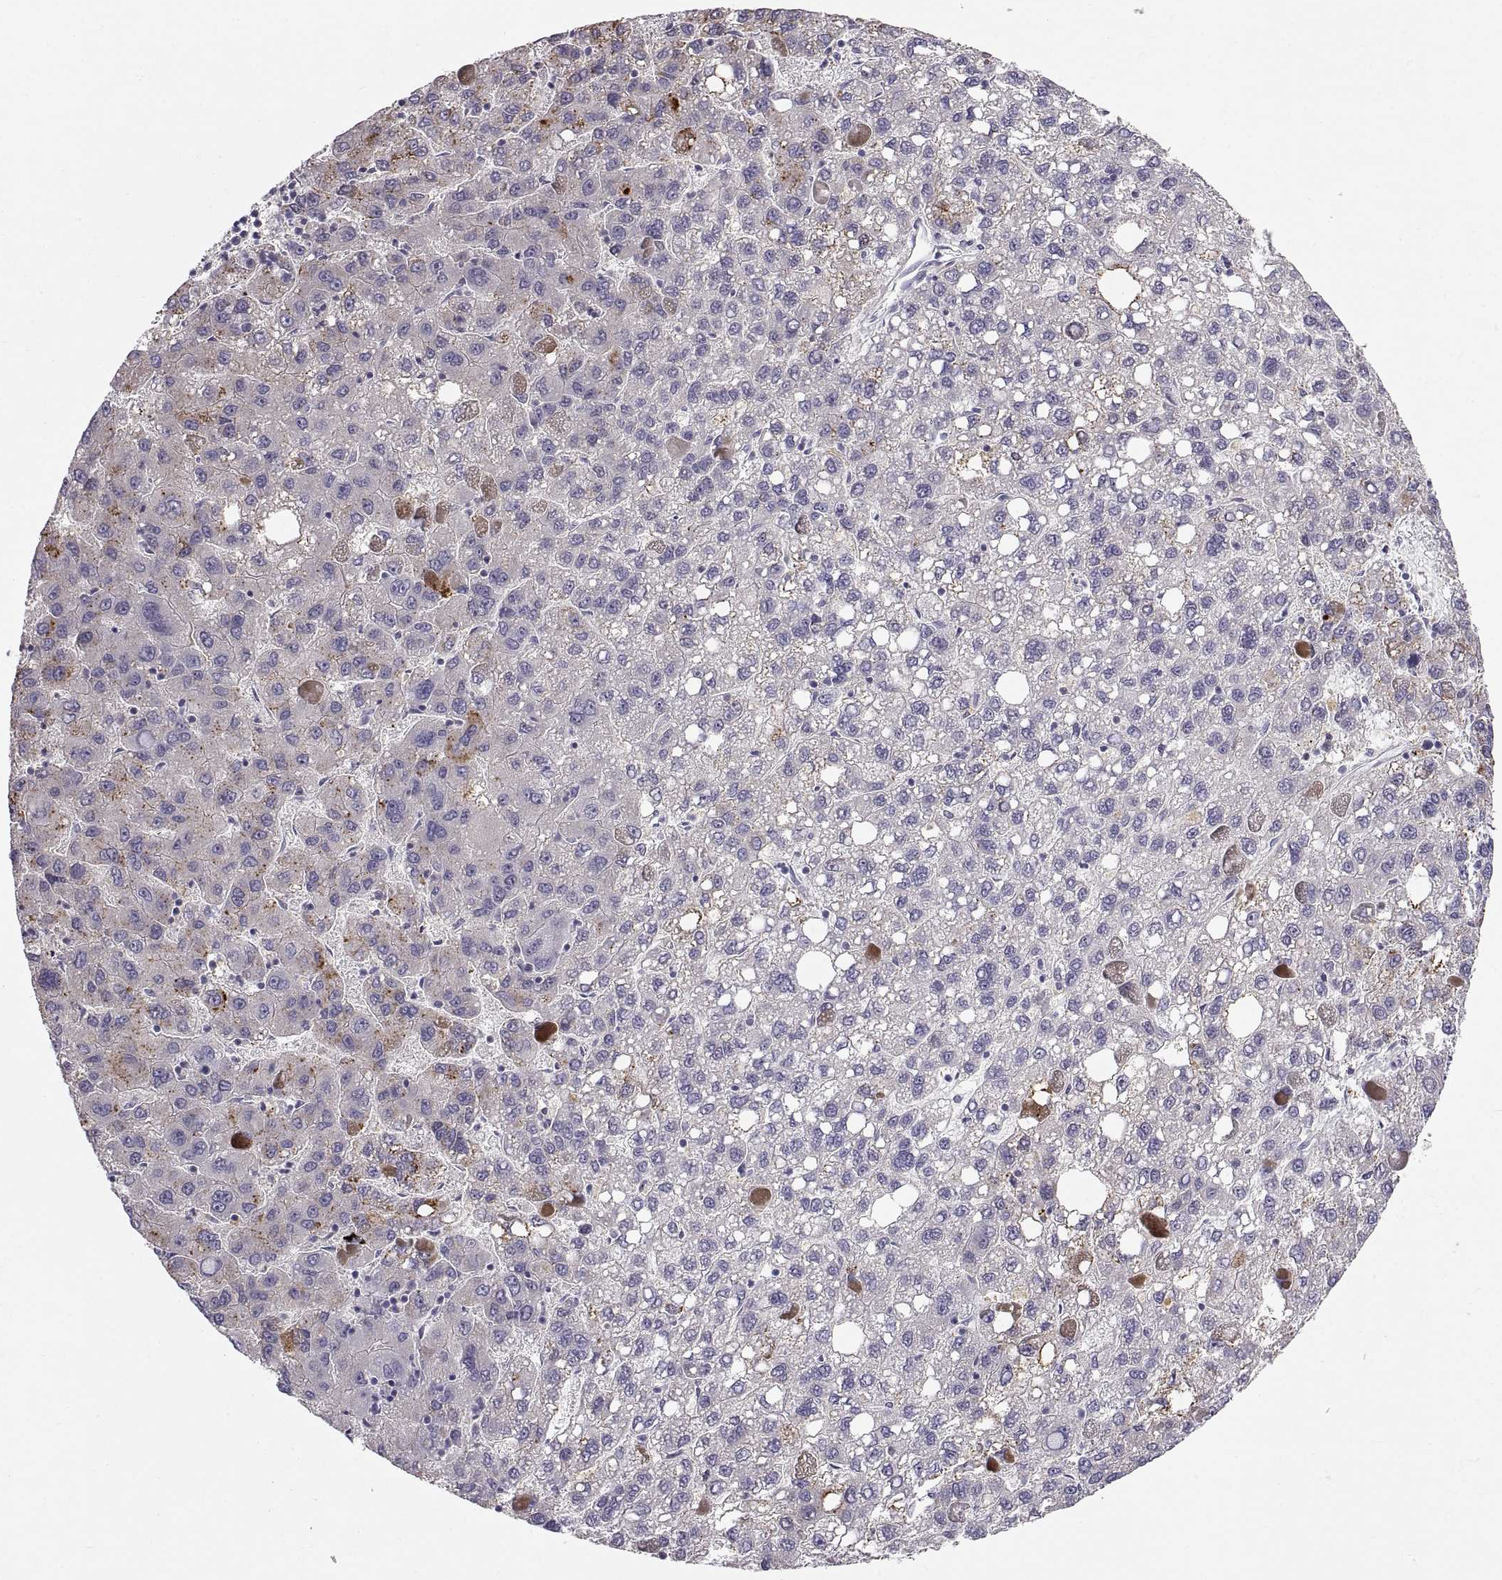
{"staining": {"intensity": "negative", "quantity": "none", "location": "none"}, "tissue": "liver cancer", "cell_type": "Tumor cells", "image_type": "cancer", "snomed": [{"axis": "morphology", "description": "Carcinoma, Hepatocellular, NOS"}, {"axis": "topography", "description": "Liver"}], "caption": "This is an IHC photomicrograph of hepatocellular carcinoma (liver). There is no staining in tumor cells.", "gene": "ADAM32", "patient": {"sex": "female", "age": 82}}